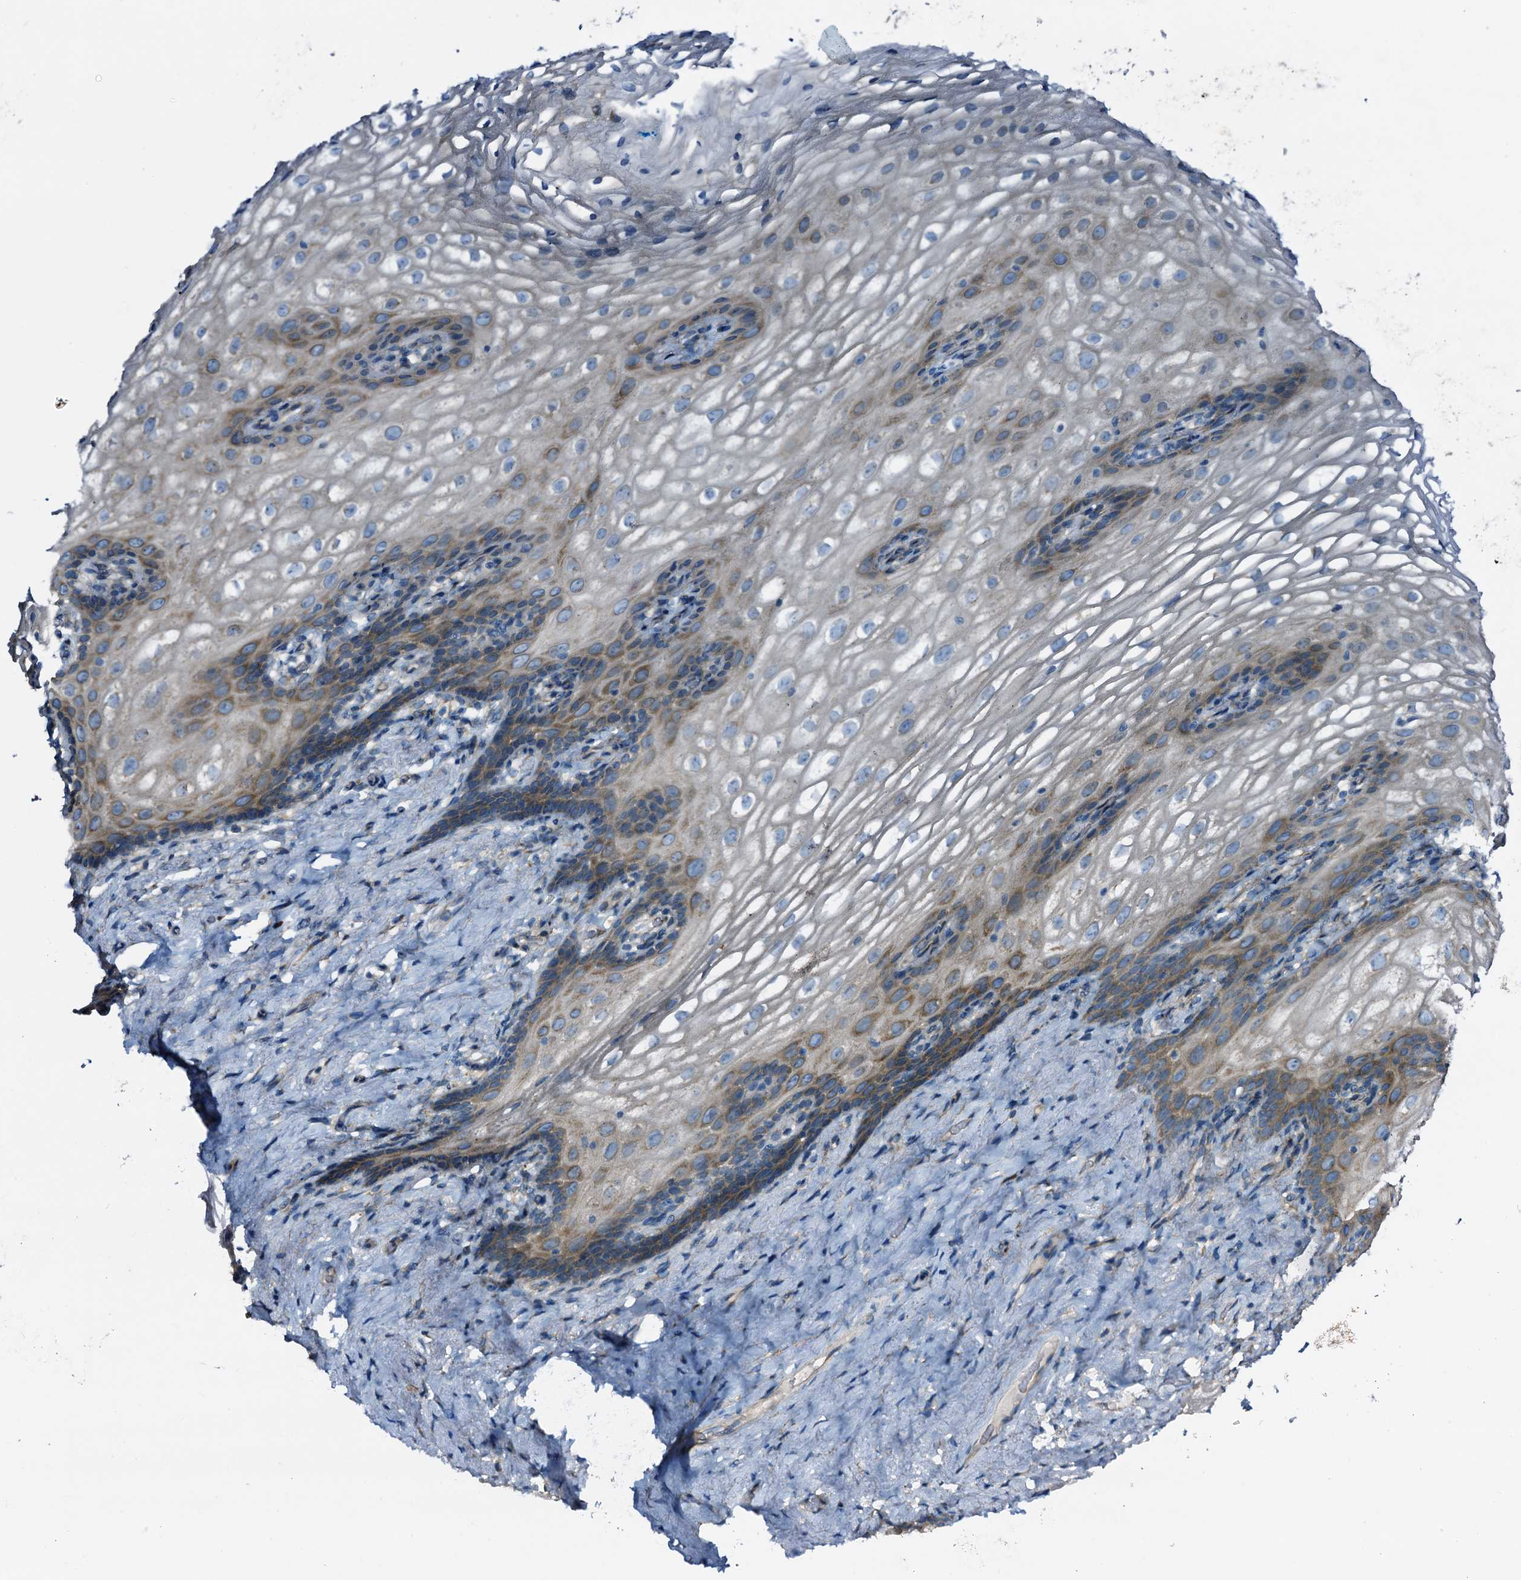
{"staining": {"intensity": "moderate", "quantity": "25%-75%", "location": "cytoplasmic/membranous"}, "tissue": "vagina", "cell_type": "Squamous epithelial cells", "image_type": "normal", "snomed": [{"axis": "morphology", "description": "Normal tissue, NOS"}, {"axis": "topography", "description": "Vagina"}, {"axis": "topography", "description": "Peripheral nerve tissue"}], "caption": "A photomicrograph showing moderate cytoplasmic/membranous staining in about 25%-75% of squamous epithelial cells in unremarkable vagina, as visualized by brown immunohistochemical staining.", "gene": "STARD13", "patient": {"sex": "female", "age": 71}}